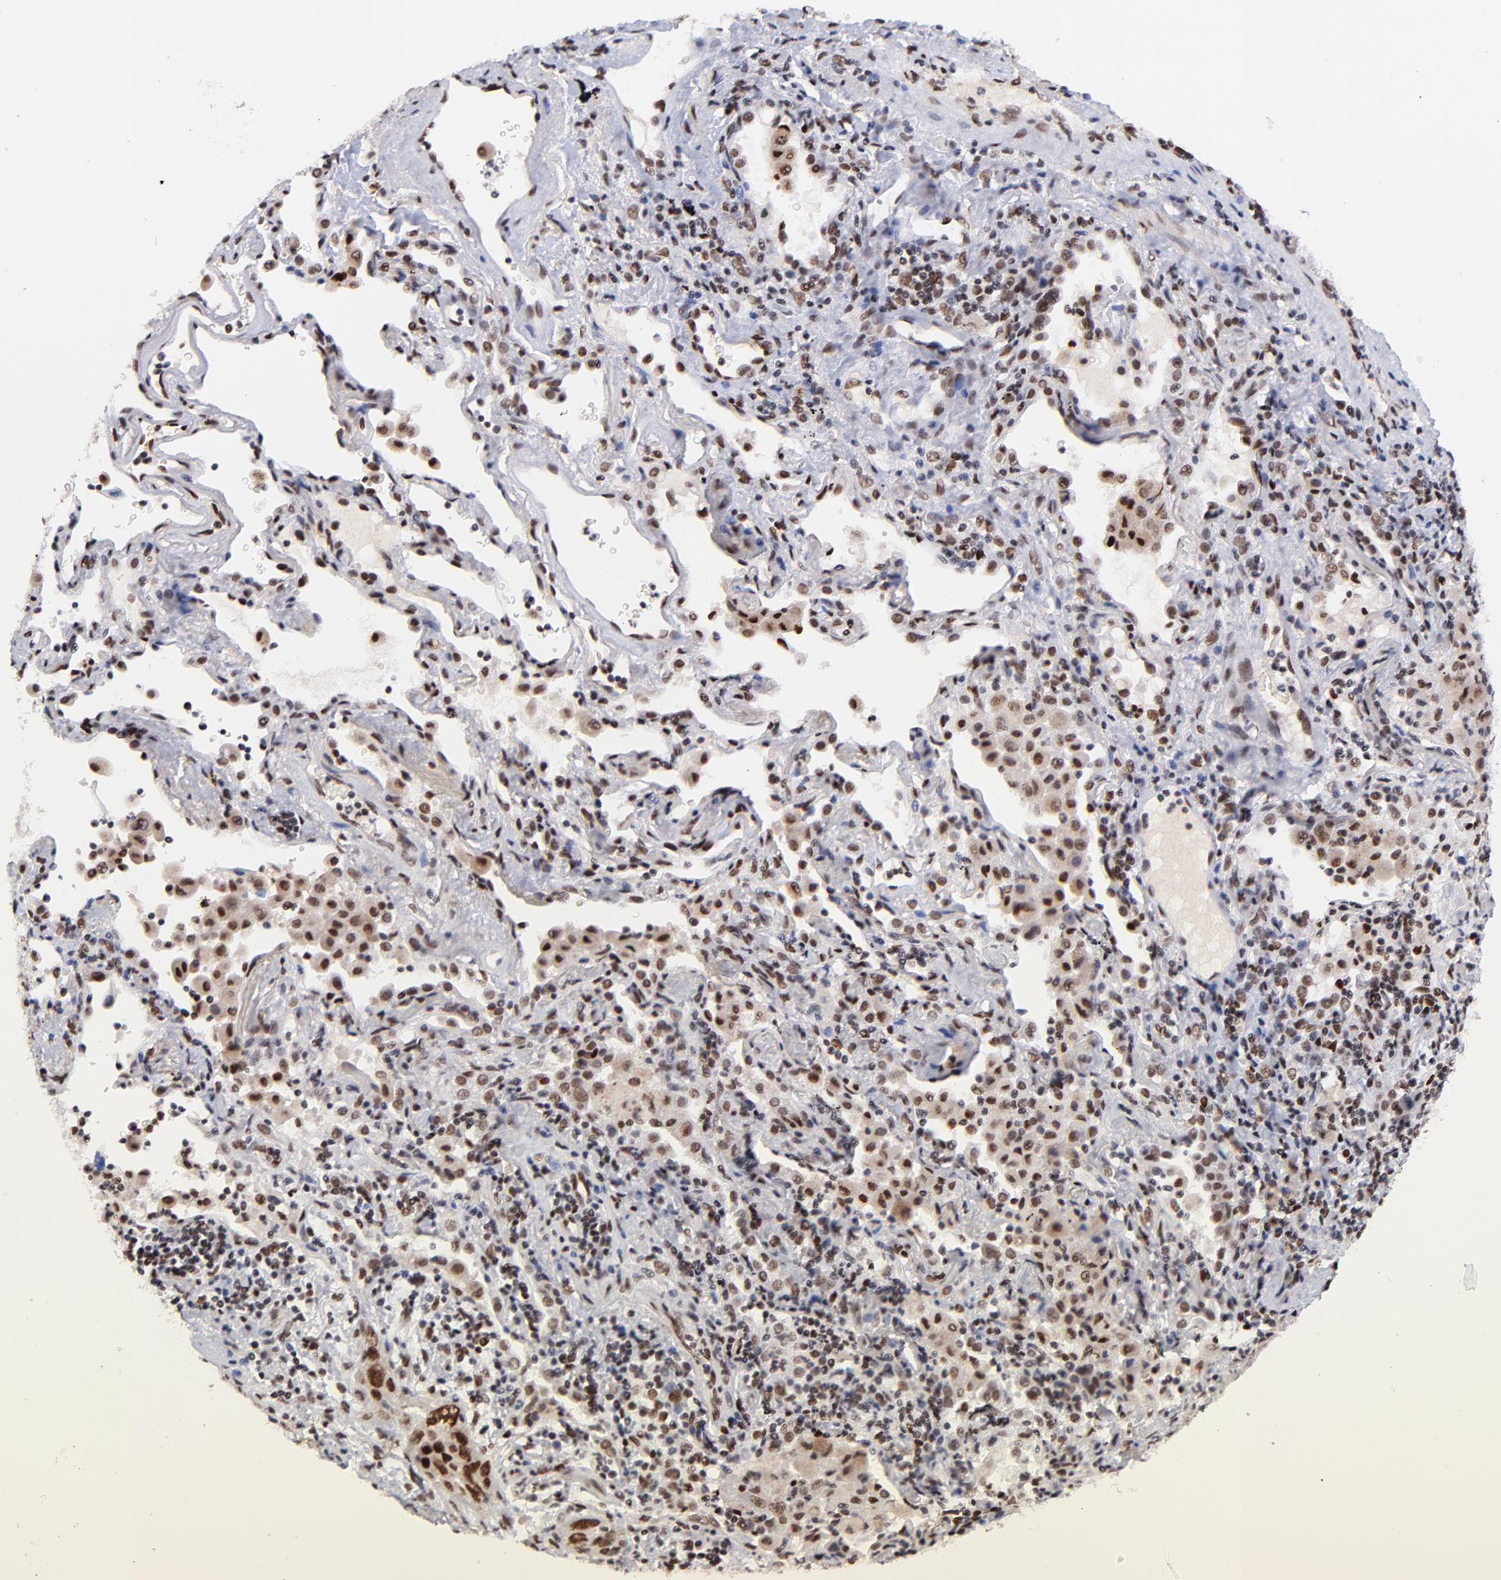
{"staining": {"intensity": "strong", "quantity": ">75%", "location": "nuclear"}, "tissue": "lung cancer", "cell_type": "Tumor cells", "image_type": "cancer", "snomed": [{"axis": "morphology", "description": "Squamous cell carcinoma, NOS"}, {"axis": "topography", "description": "Lung"}], "caption": "Strong nuclear protein positivity is appreciated in approximately >75% of tumor cells in lung cancer. (DAB IHC with brightfield microscopy, high magnification).", "gene": "MIDEAS", "patient": {"sex": "female", "age": 67}}